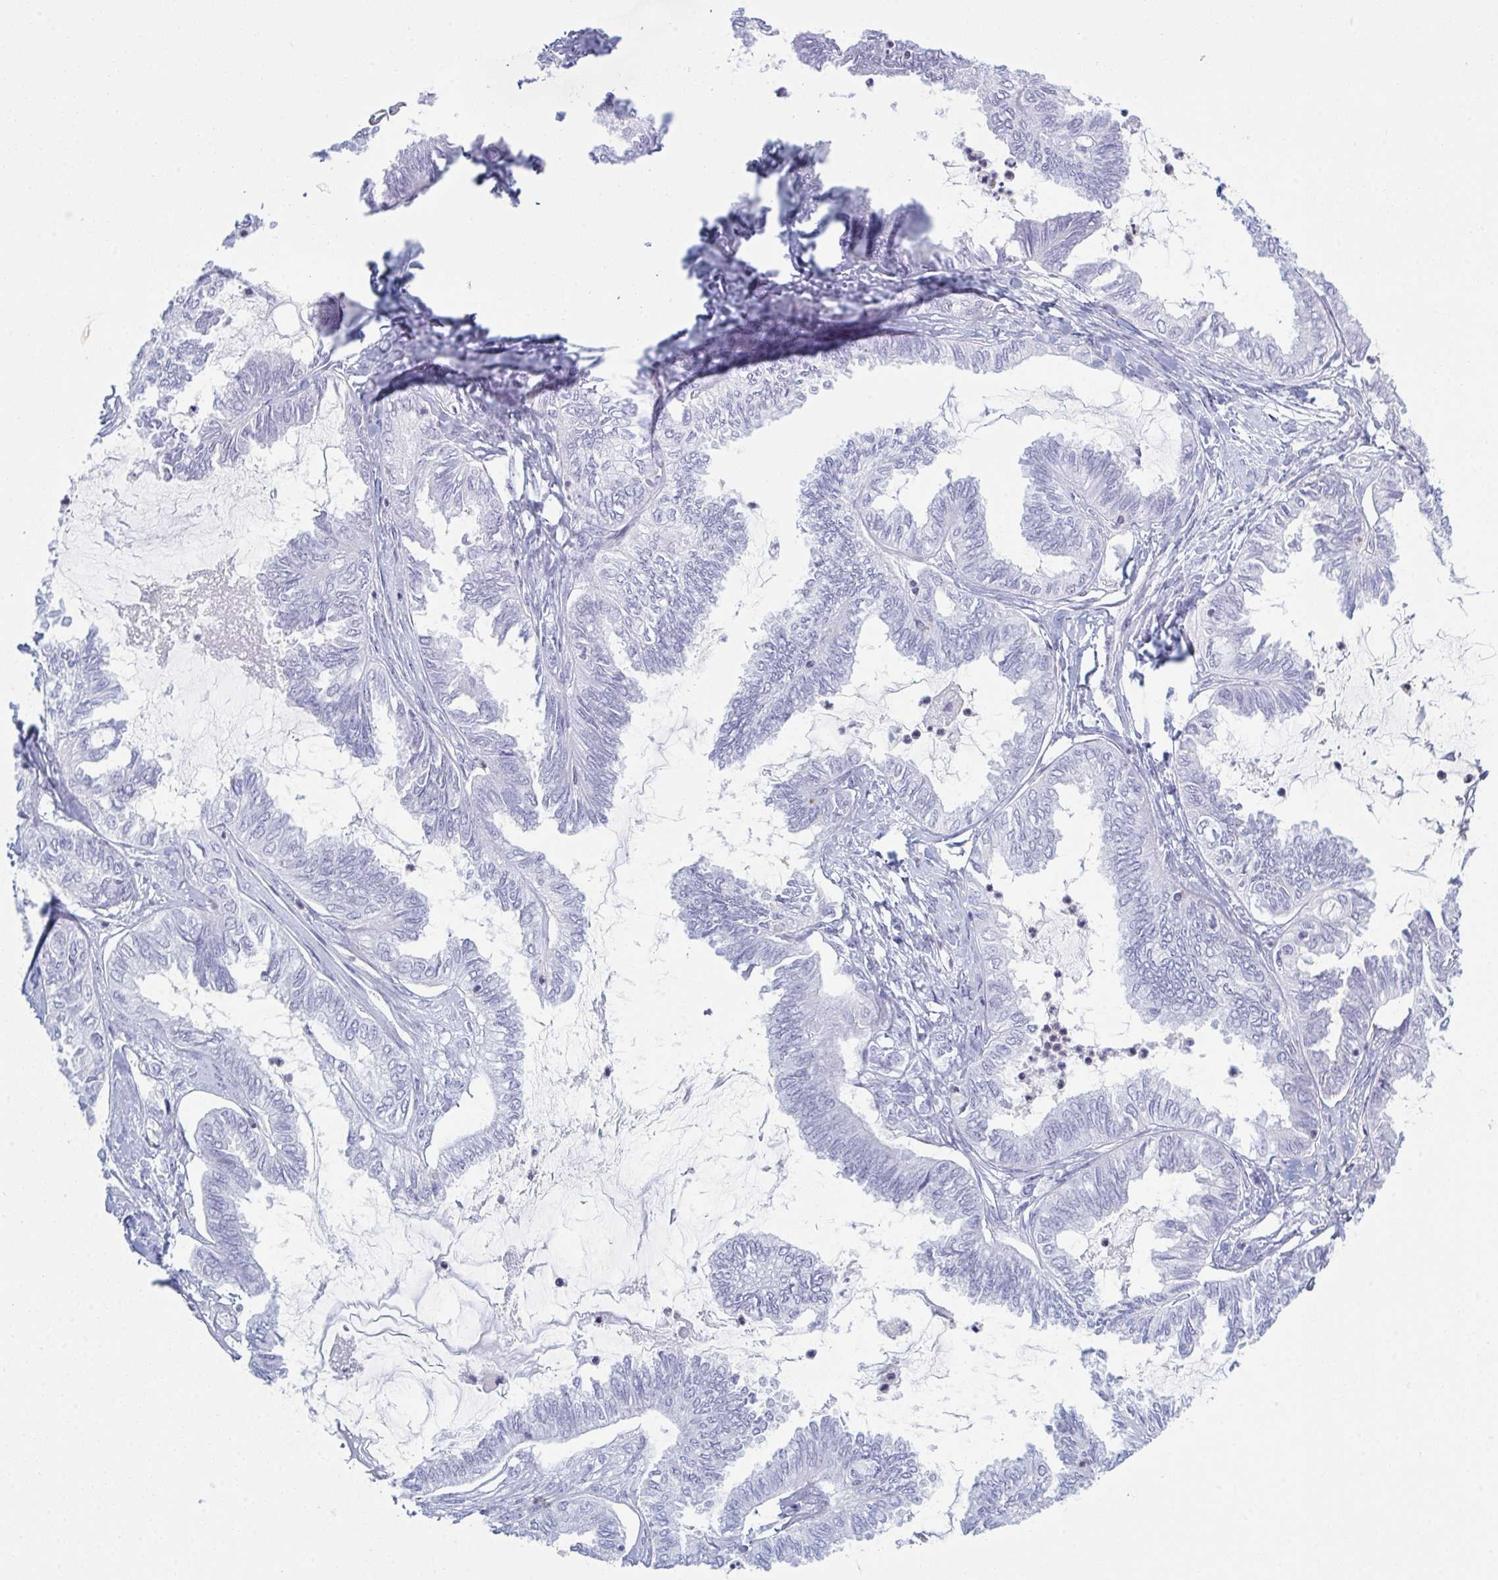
{"staining": {"intensity": "negative", "quantity": "none", "location": "none"}, "tissue": "ovarian cancer", "cell_type": "Tumor cells", "image_type": "cancer", "snomed": [{"axis": "morphology", "description": "Carcinoma, endometroid"}, {"axis": "topography", "description": "Ovary"}], "caption": "Immunohistochemical staining of ovarian endometroid carcinoma demonstrates no significant positivity in tumor cells. (Brightfield microscopy of DAB (3,3'-diaminobenzidine) IHC at high magnification).", "gene": "MYO1F", "patient": {"sex": "female", "age": 70}}